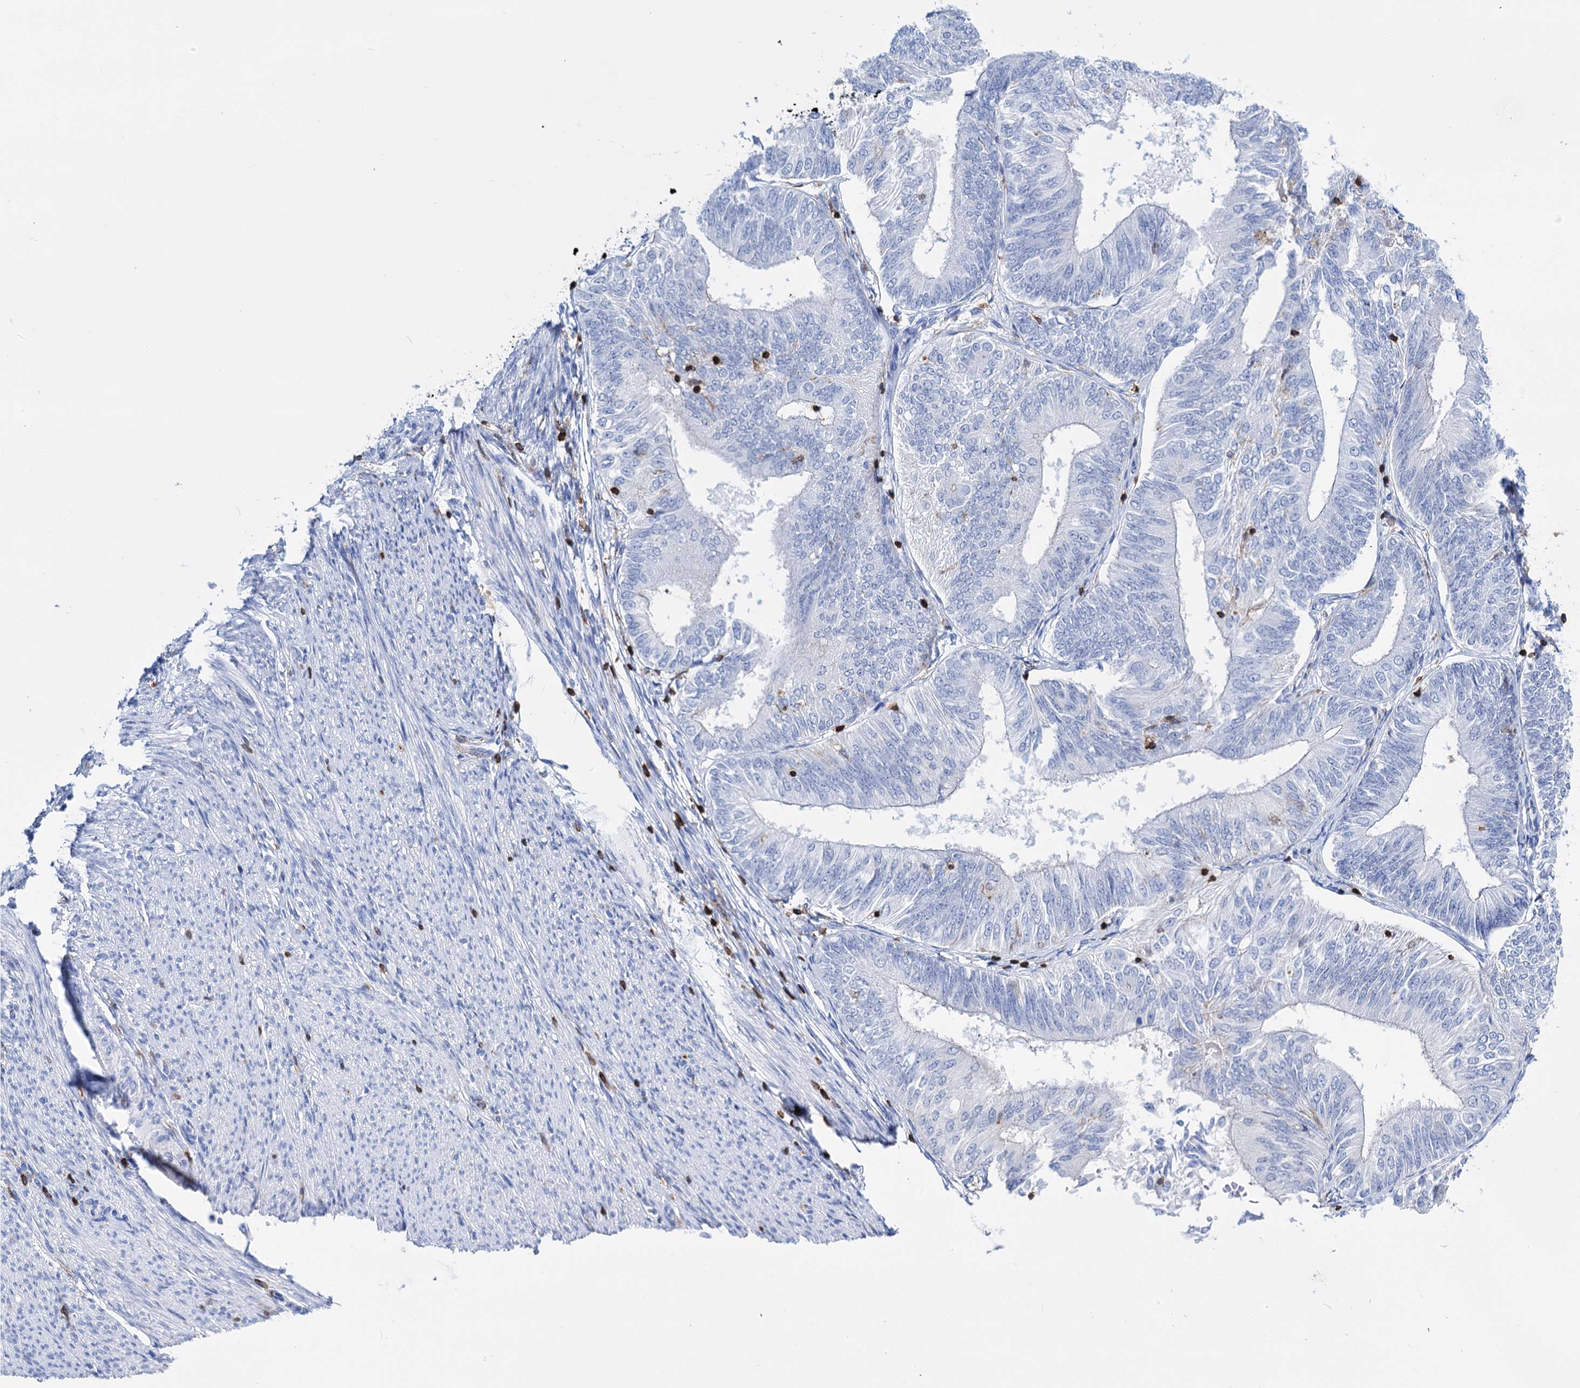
{"staining": {"intensity": "negative", "quantity": "none", "location": "none"}, "tissue": "endometrial cancer", "cell_type": "Tumor cells", "image_type": "cancer", "snomed": [{"axis": "morphology", "description": "Adenocarcinoma, NOS"}, {"axis": "topography", "description": "Endometrium"}], "caption": "Tumor cells show no significant protein positivity in endometrial adenocarcinoma.", "gene": "DEF6", "patient": {"sex": "female", "age": 58}}